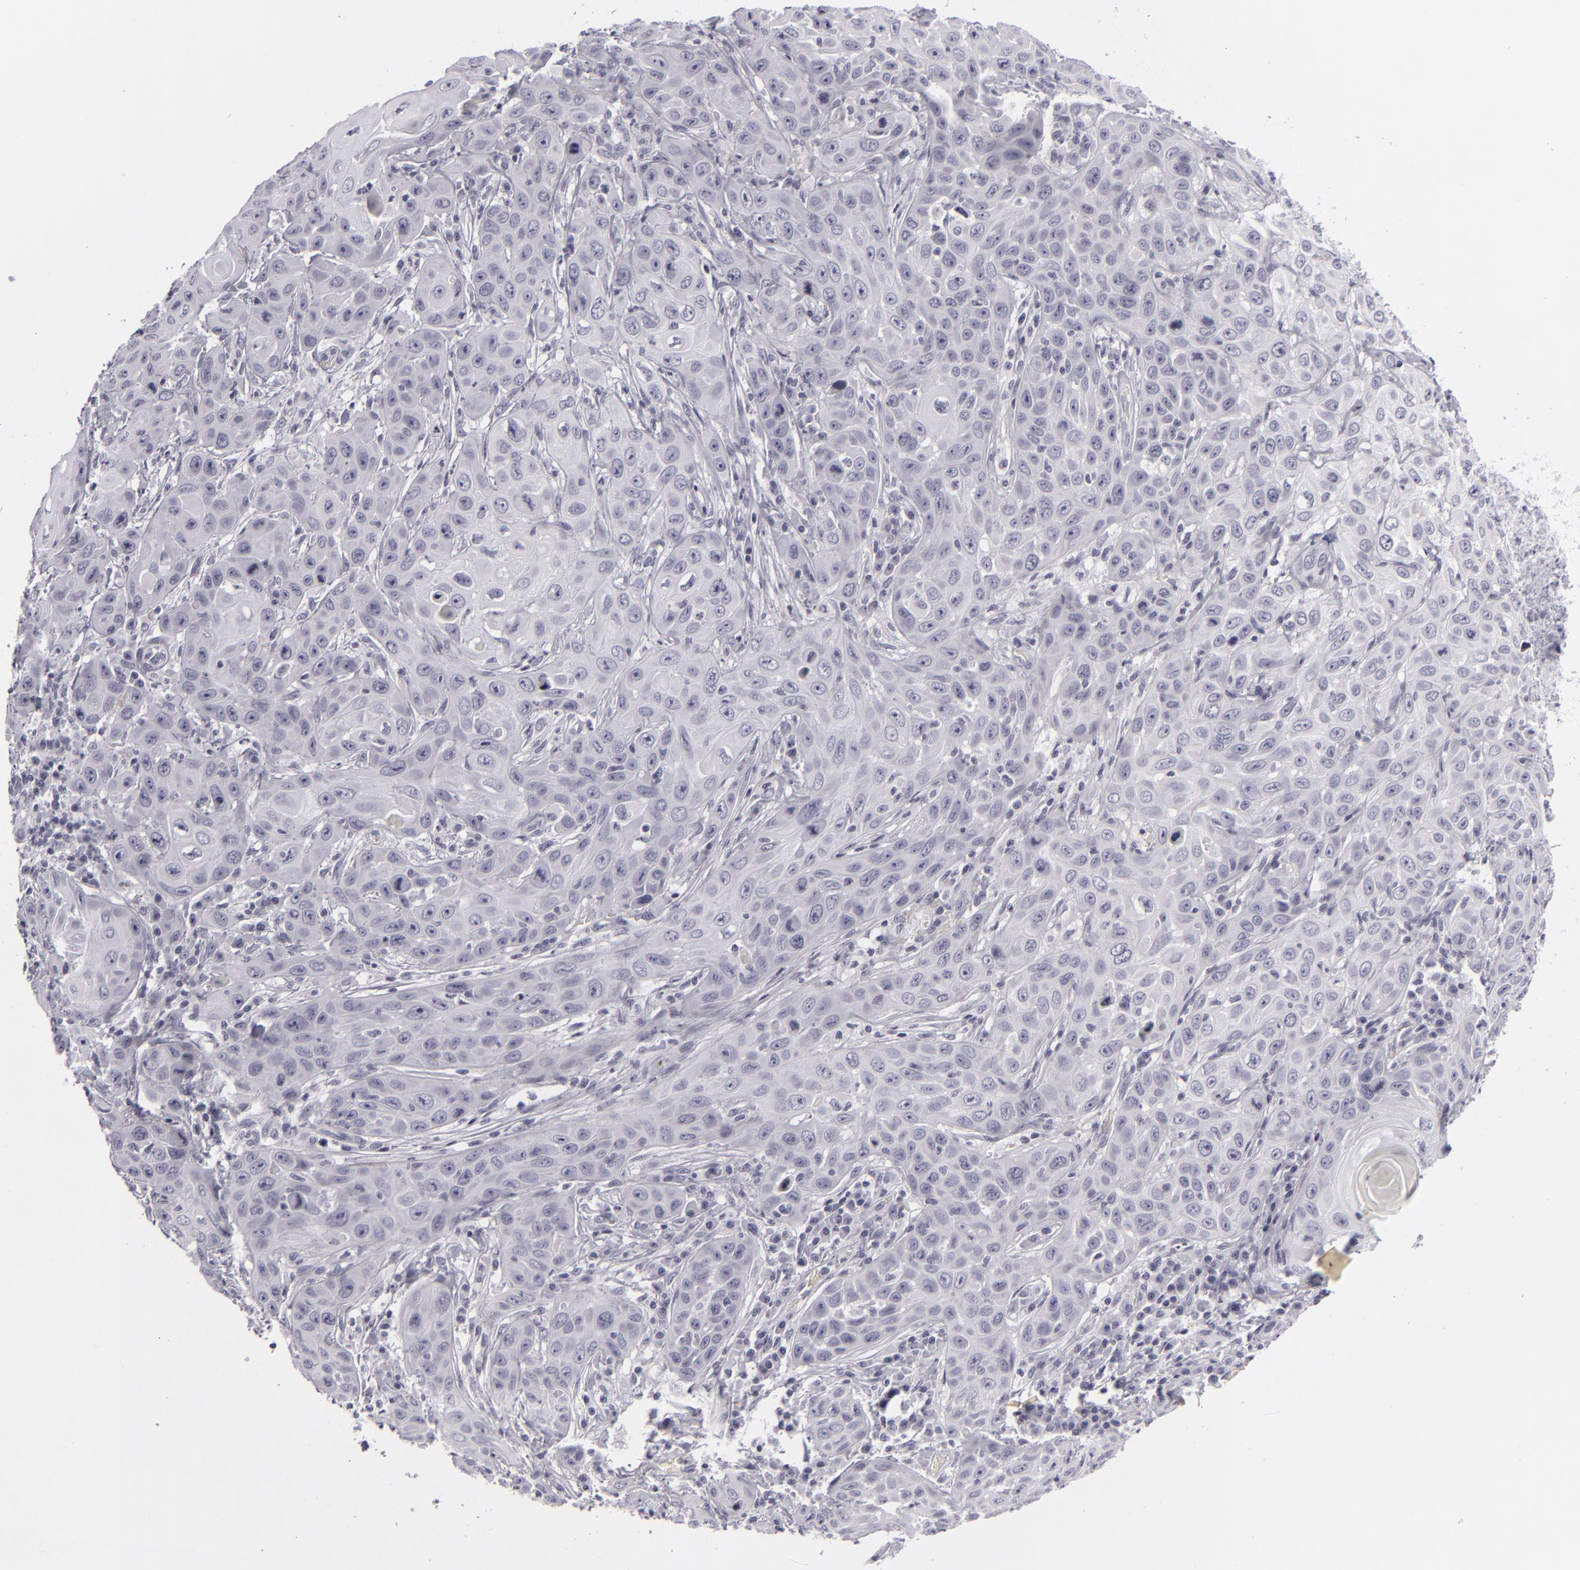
{"staining": {"intensity": "negative", "quantity": "none", "location": "none"}, "tissue": "skin cancer", "cell_type": "Tumor cells", "image_type": "cancer", "snomed": [{"axis": "morphology", "description": "Squamous cell carcinoma, NOS"}, {"axis": "topography", "description": "Skin"}], "caption": "Tumor cells show no significant protein staining in skin squamous cell carcinoma. Brightfield microscopy of immunohistochemistry stained with DAB (brown) and hematoxylin (blue), captured at high magnification.", "gene": "C9", "patient": {"sex": "male", "age": 84}}